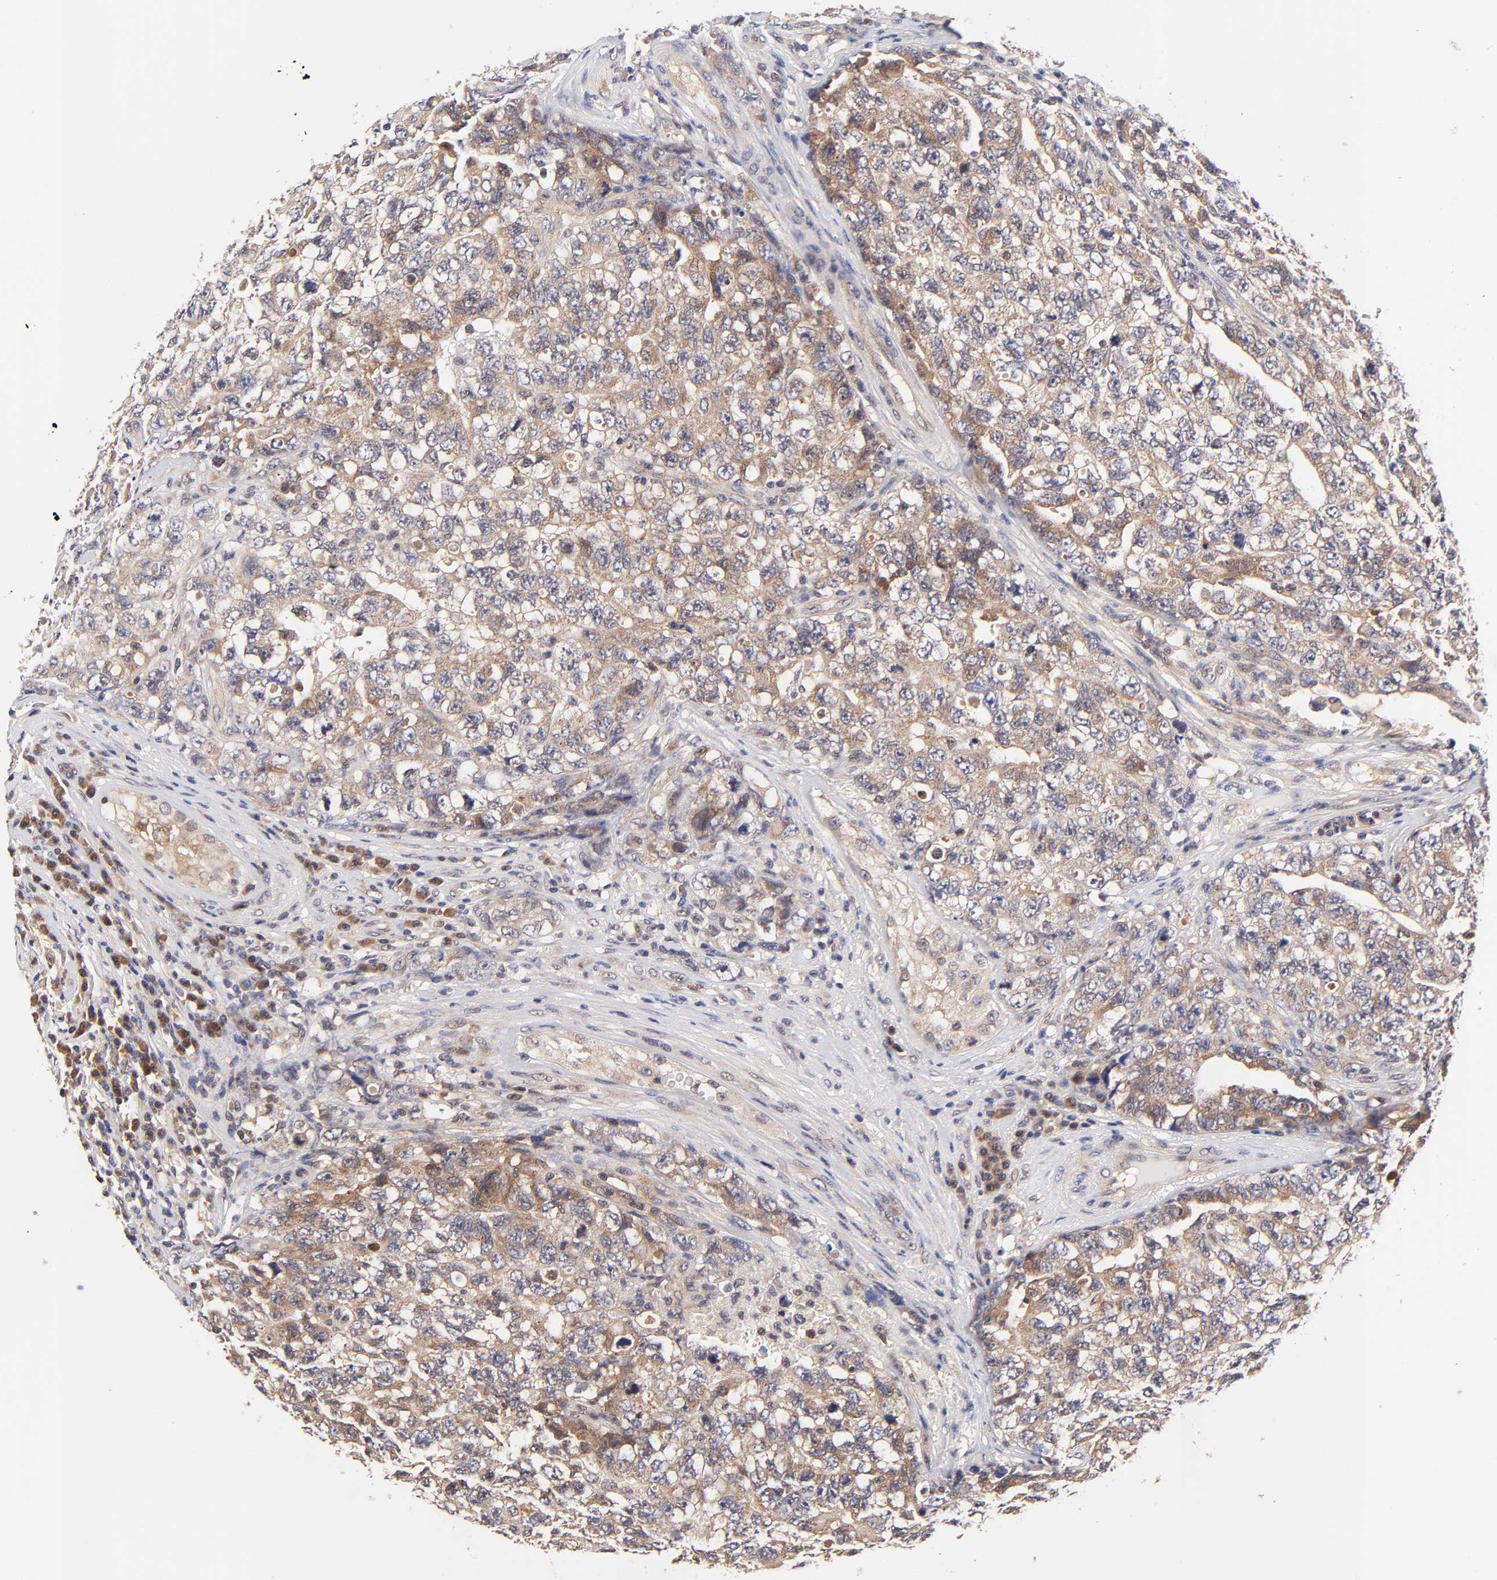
{"staining": {"intensity": "moderate", "quantity": ">75%", "location": "cytoplasmic/membranous,nuclear"}, "tissue": "testis cancer", "cell_type": "Tumor cells", "image_type": "cancer", "snomed": [{"axis": "morphology", "description": "Carcinoma, Embryonal, NOS"}, {"axis": "topography", "description": "Testis"}], "caption": "The immunohistochemical stain labels moderate cytoplasmic/membranous and nuclear staining in tumor cells of testis embryonal carcinoma tissue.", "gene": "TXNL1", "patient": {"sex": "male", "age": 31}}